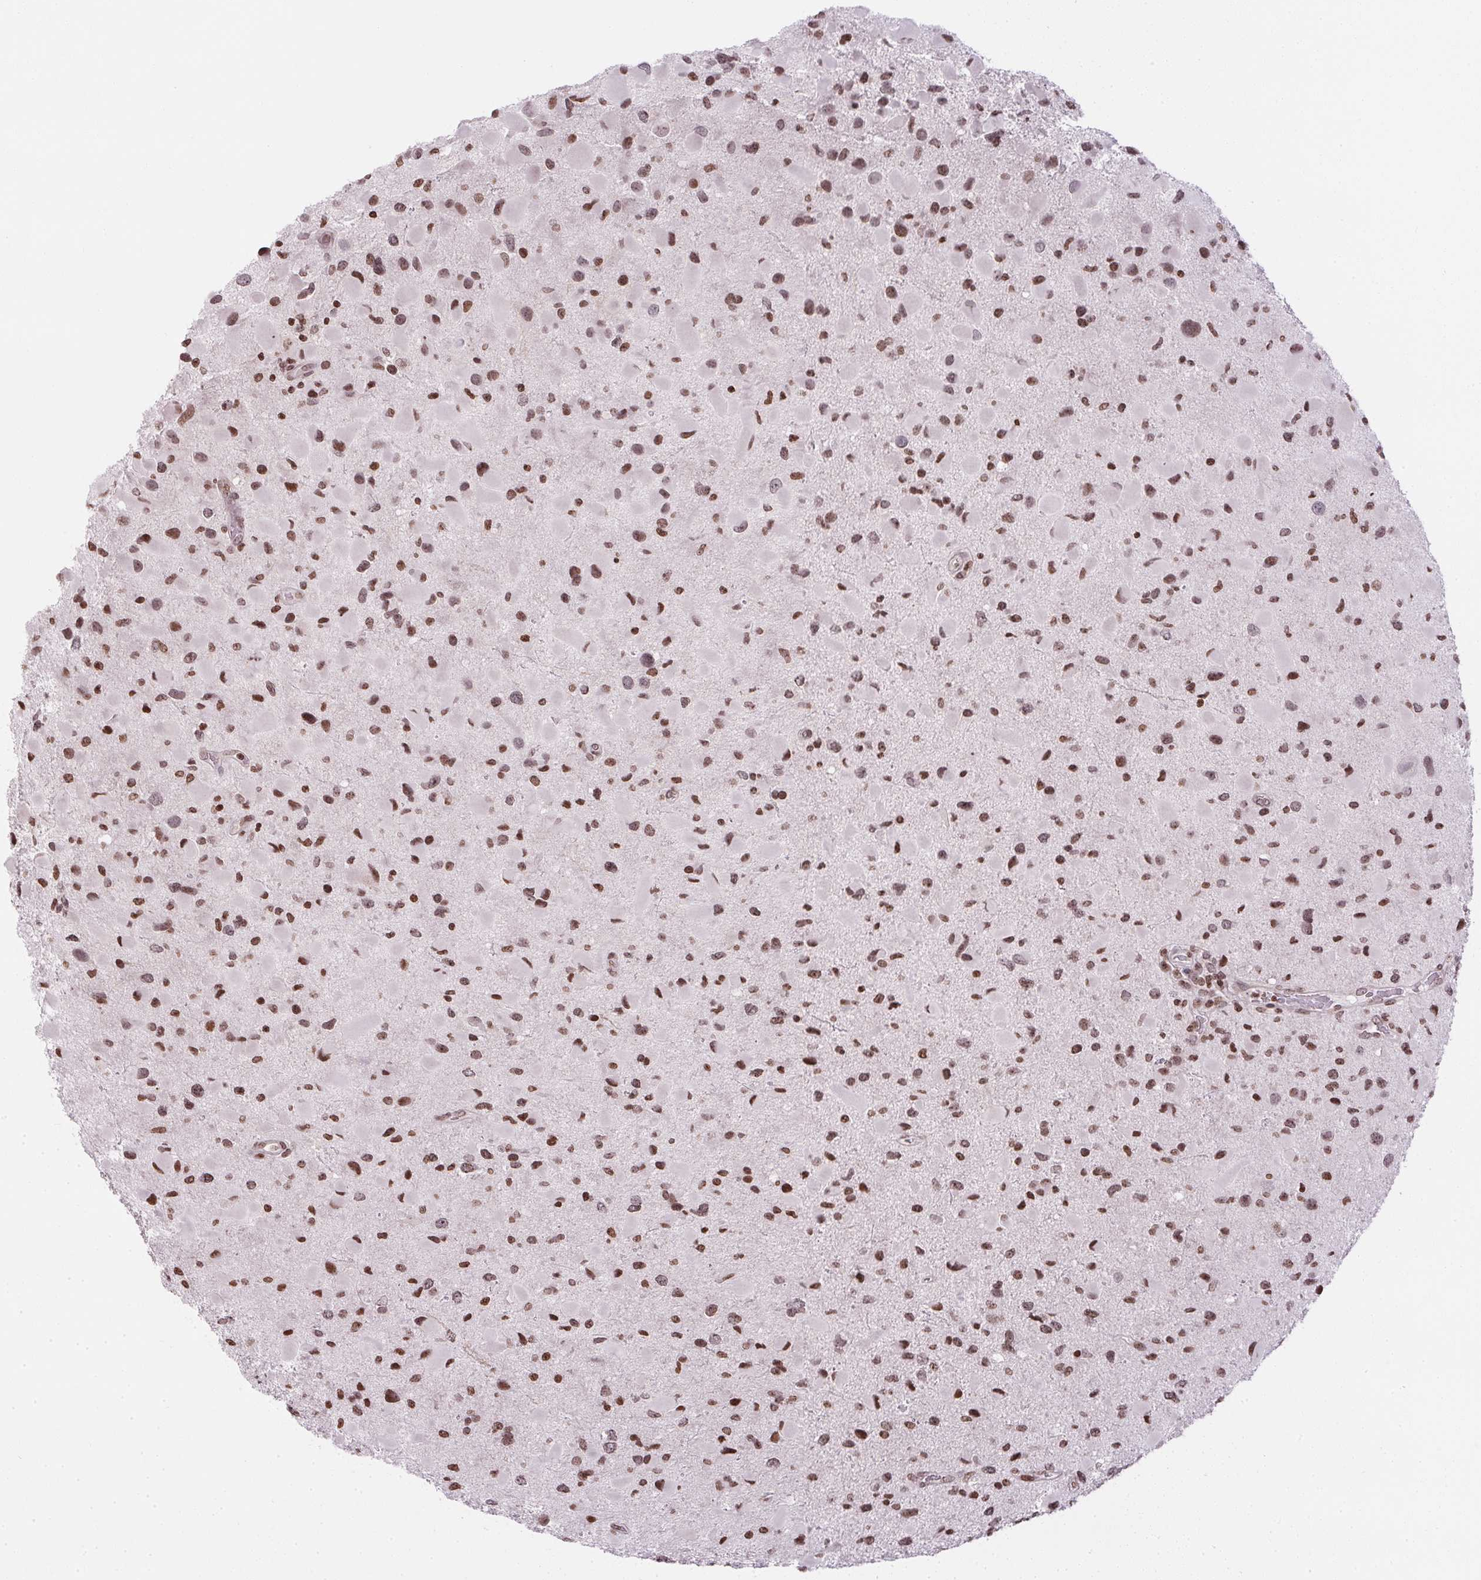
{"staining": {"intensity": "moderate", "quantity": ">75%", "location": "nuclear"}, "tissue": "glioma", "cell_type": "Tumor cells", "image_type": "cancer", "snomed": [{"axis": "morphology", "description": "Glioma, malignant, Low grade"}, {"axis": "topography", "description": "Brain"}], "caption": "DAB immunohistochemical staining of human glioma displays moderate nuclear protein expression in approximately >75% of tumor cells. Nuclei are stained in blue.", "gene": "RNF181", "patient": {"sex": "female", "age": 32}}